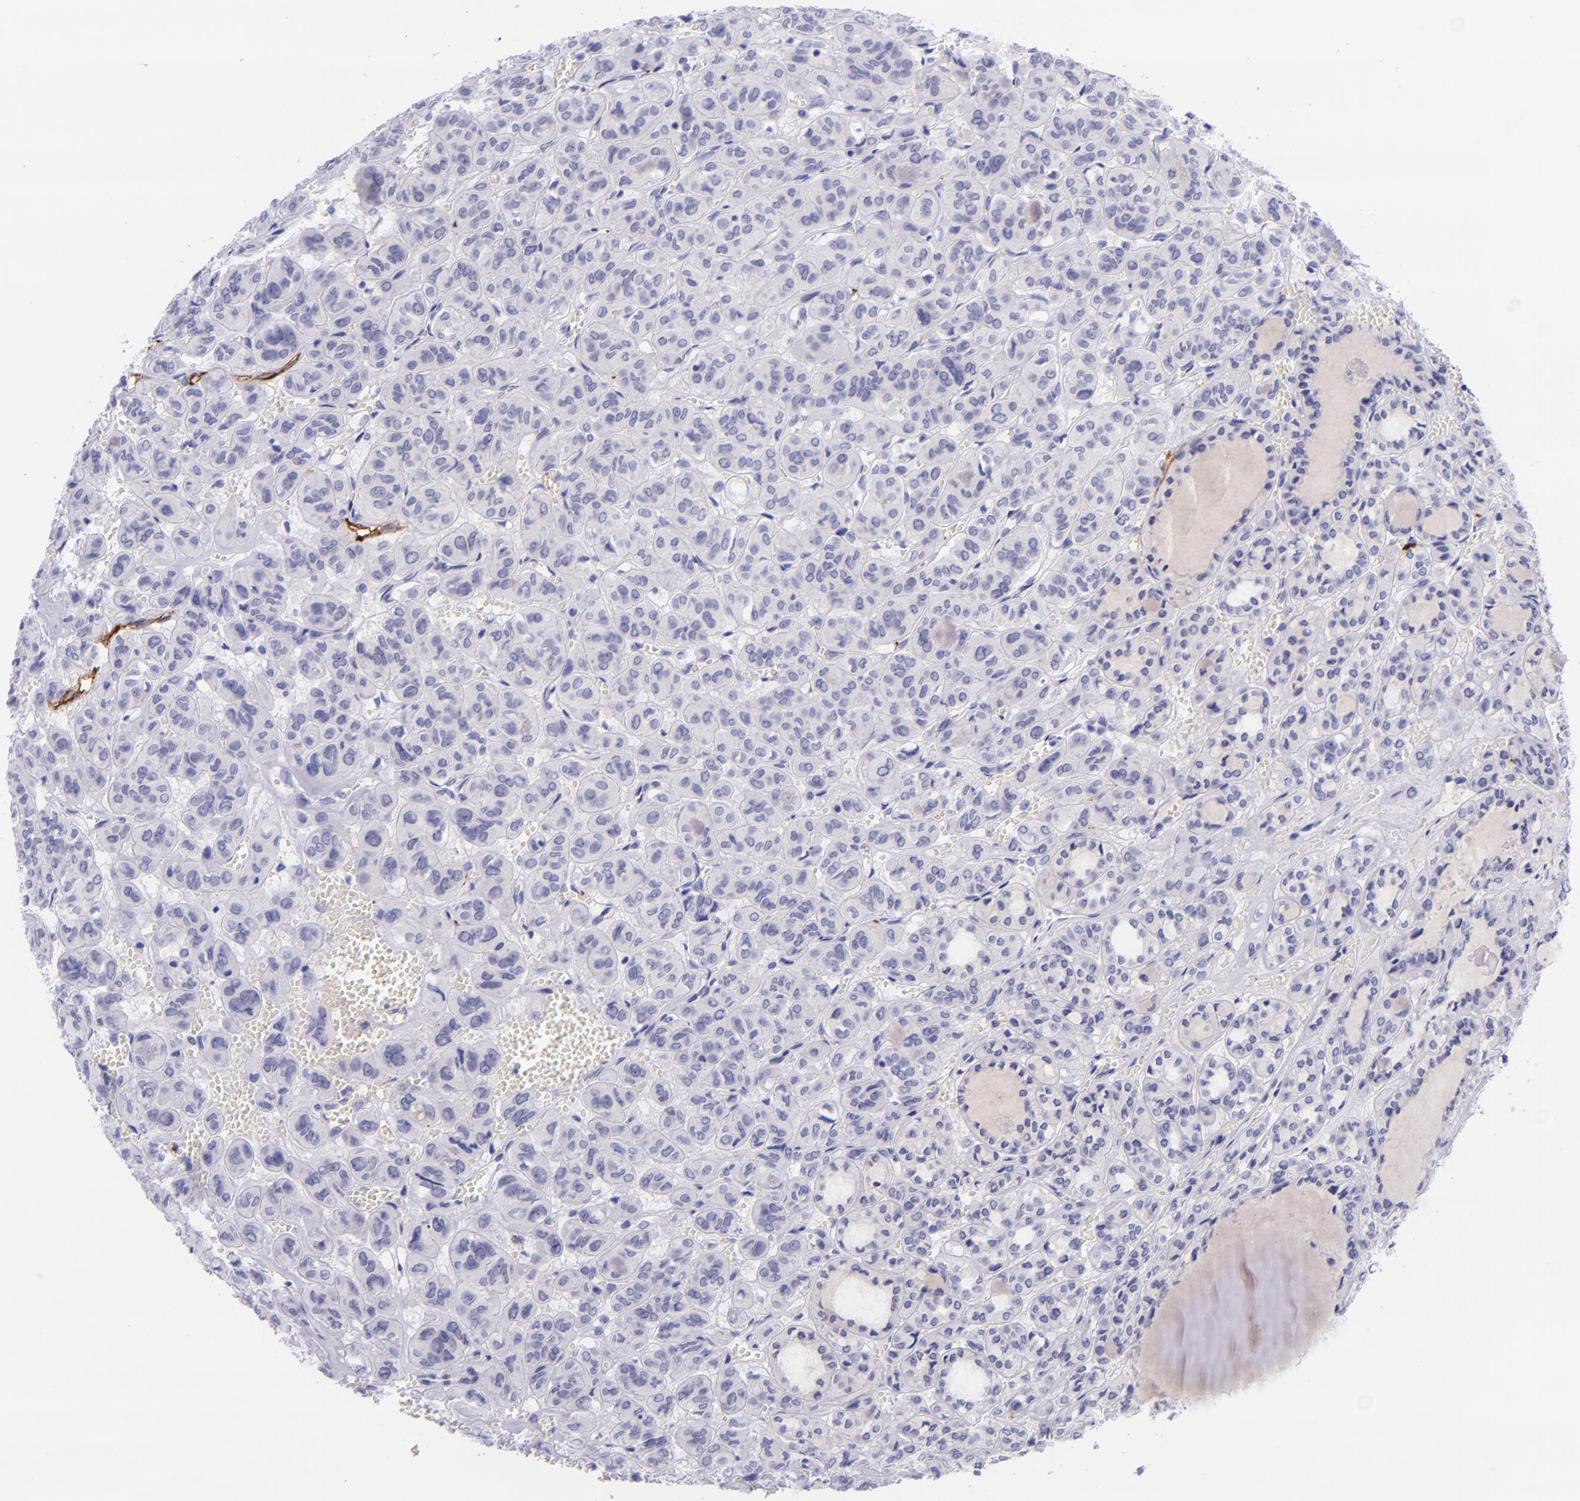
{"staining": {"intensity": "negative", "quantity": "none", "location": "none"}, "tissue": "thyroid cancer", "cell_type": "Tumor cells", "image_type": "cancer", "snomed": [{"axis": "morphology", "description": "Follicular adenoma carcinoma, NOS"}, {"axis": "topography", "description": "Thyroid gland"}], "caption": "This micrograph is of follicular adenoma carcinoma (thyroid) stained with IHC to label a protein in brown with the nuclei are counter-stained blue. There is no staining in tumor cells.", "gene": "SELE", "patient": {"sex": "female", "age": 71}}